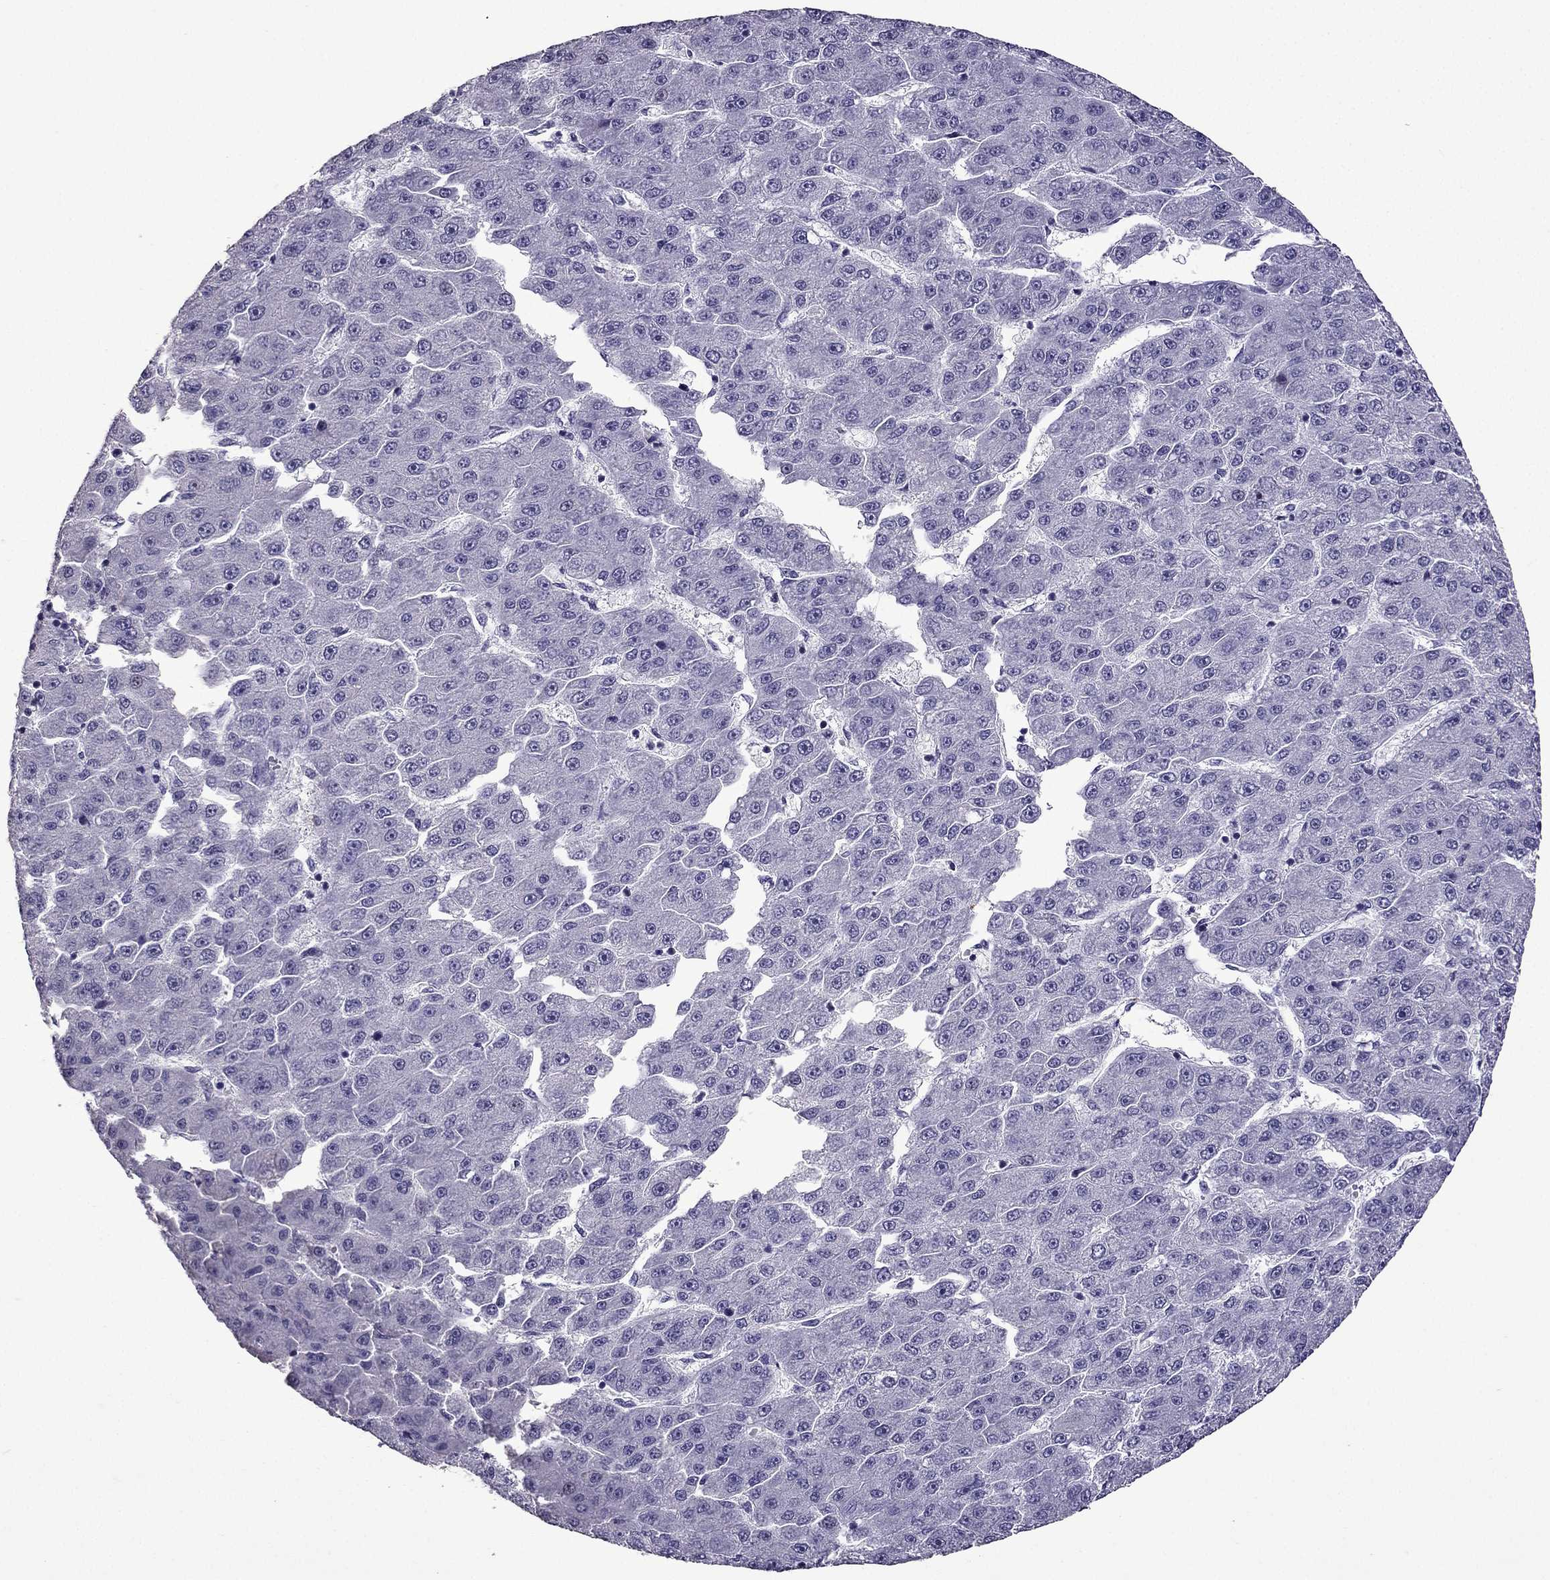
{"staining": {"intensity": "negative", "quantity": "none", "location": "none"}, "tissue": "liver cancer", "cell_type": "Tumor cells", "image_type": "cancer", "snomed": [{"axis": "morphology", "description": "Carcinoma, Hepatocellular, NOS"}, {"axis": "topography", "description": "Liver"}], "caption": "High magnification brightfield microscopy of liver hepatocellular carcinoma stained with DAB (3,3'-diaminobenzidine) (brown) and counterstained with hematoxylin (blue): tumor cells show no significant staining.", "gene": "TTN", "patient": {"sex": "male", "age": 67}}